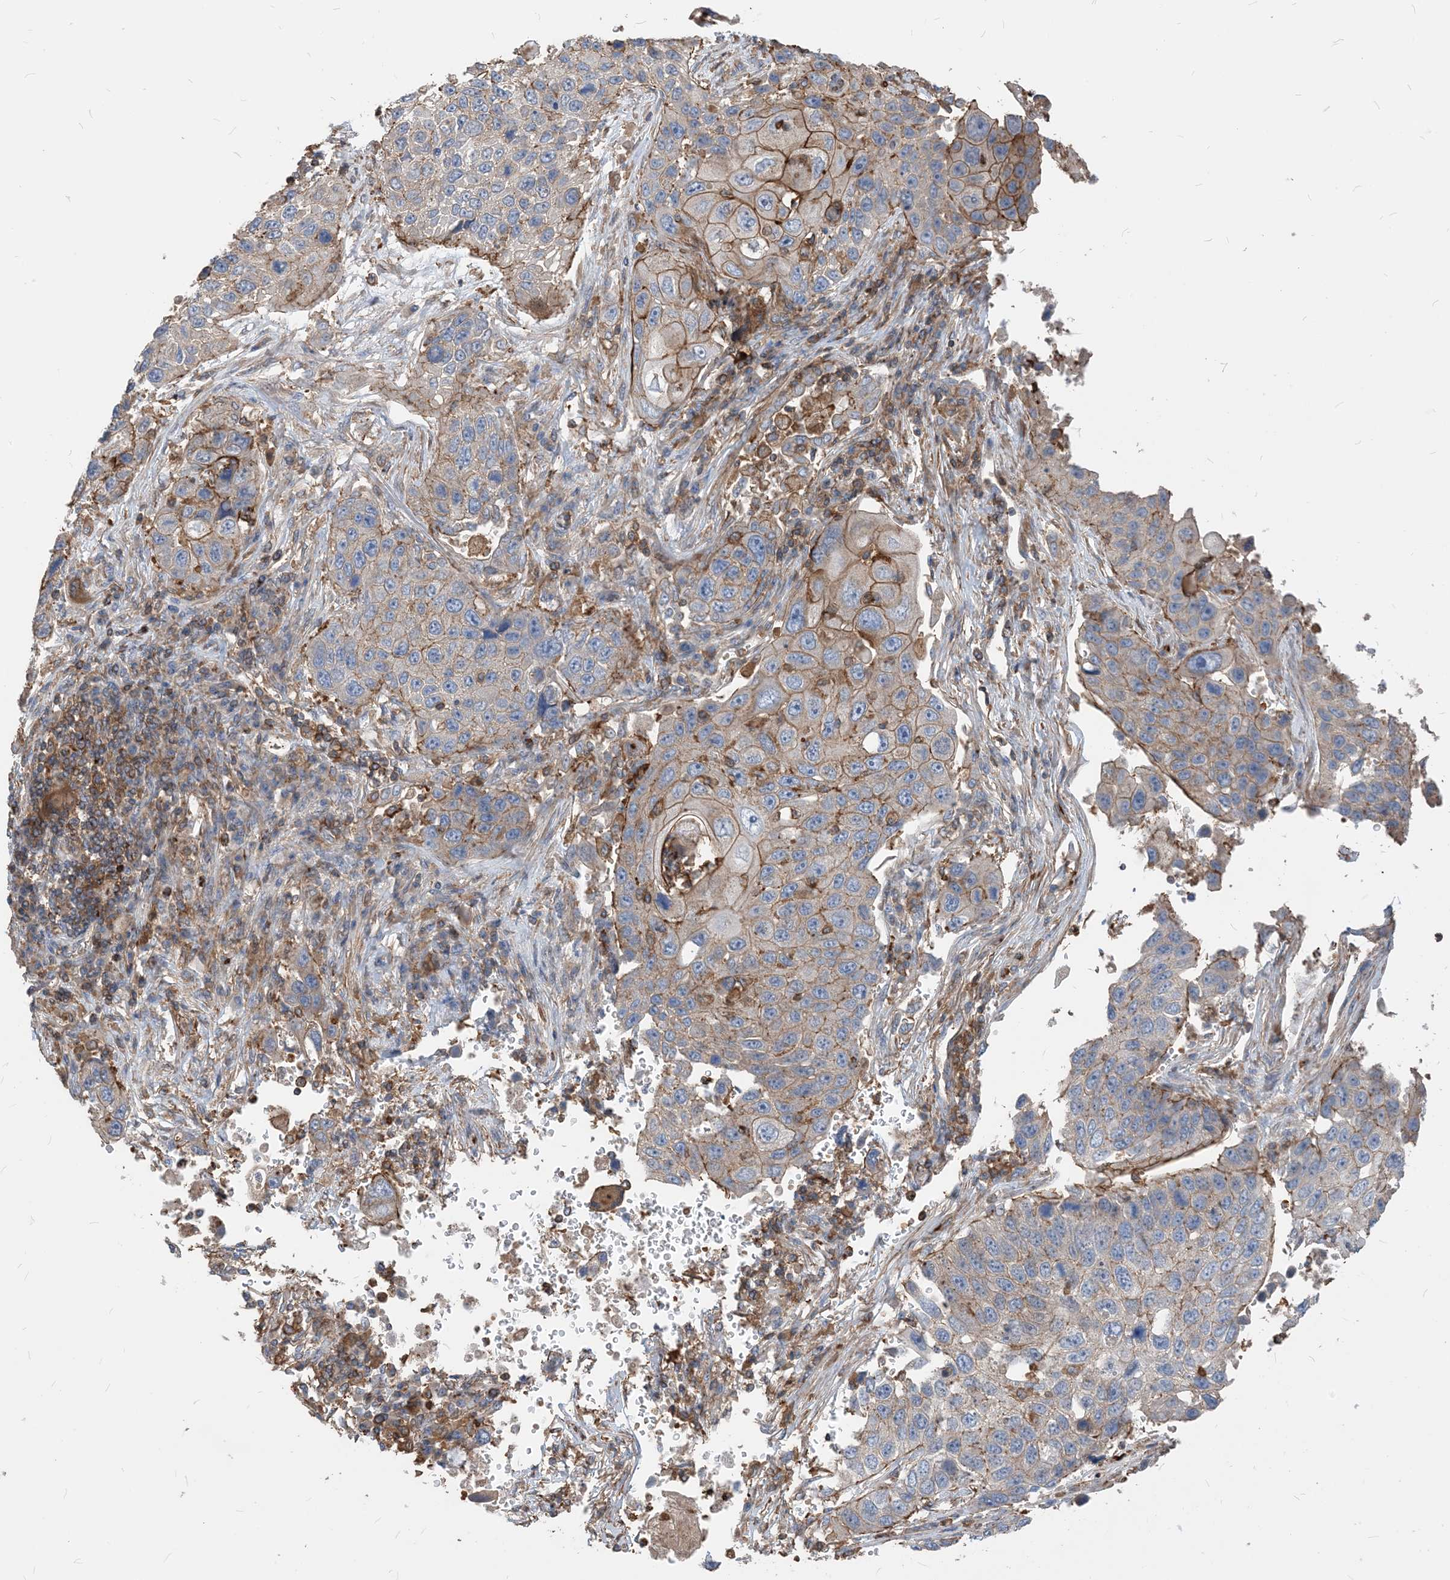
{"staining": {"intensity": "moderate", "quantity": "<25%", "location": "cytoplasmic/membranous"}, "tissue": "lung cancer", "cell_type": "Tumor cells", "image_type": "cancer", "snomed": [{"axis": "morphology", "description": "Squamous cell carcinoma, NOS"}, {"axis": "topography", "description": "Lung"}], "caption": "Moderate cytoplasmic/membranous positivity is seen in approximately <25% of tumor cells in lung squamous cell carcinoma.", "gene": "PARVG", "patient": {"sex": "male", "age": 61}}